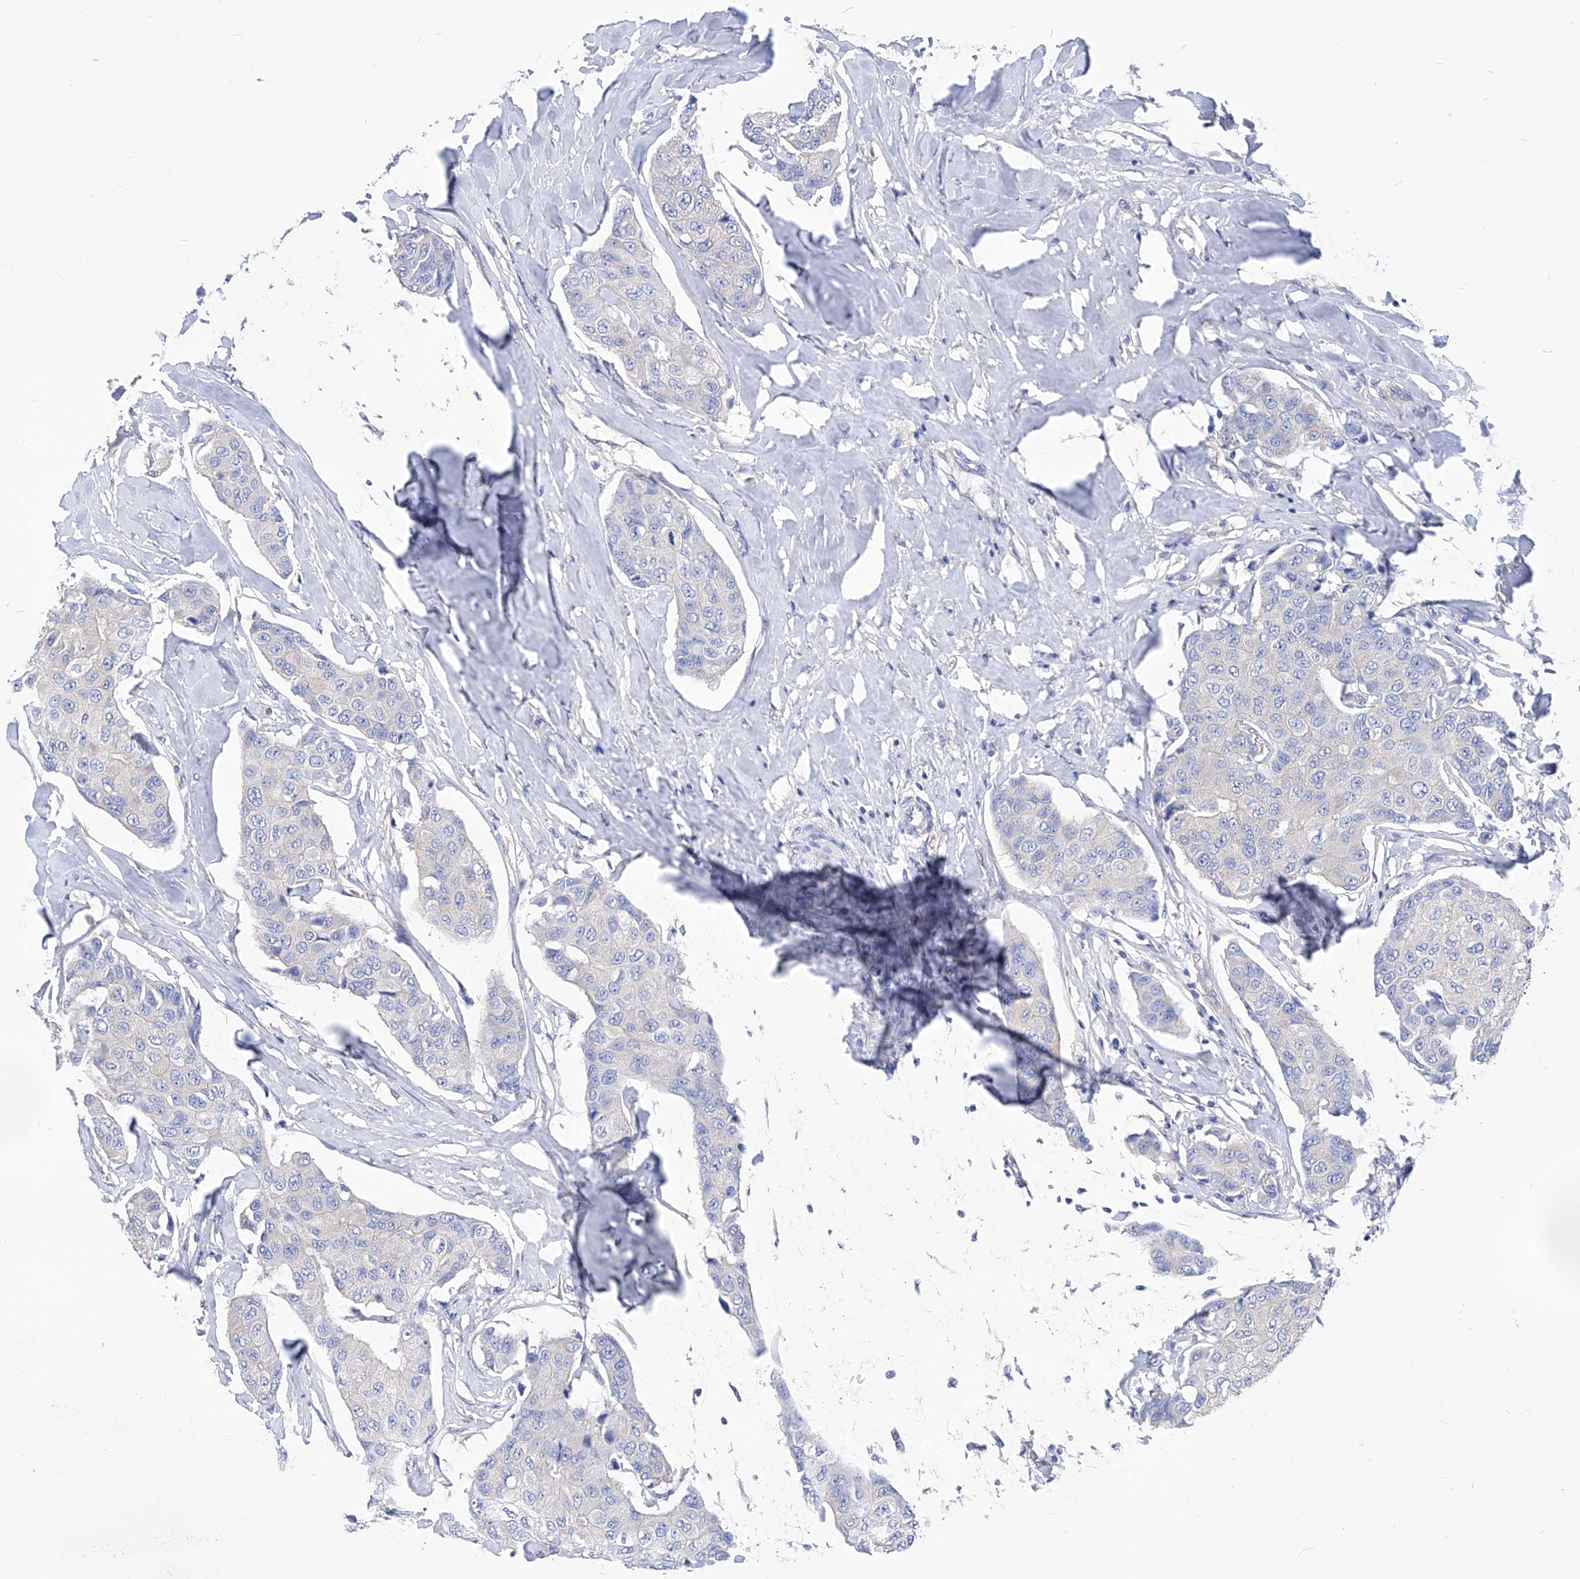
{"staining": {"intensity": "negative", "quantity": "none", "location": "none"}, "tissue": "breast cancer", "cell_type": "Tumor cells", "image_type": "cancer", "snomed": [{"axis": "morphology", "description": "Duct carcinoma"}, {"axis": "topography", "description": "Breast"}], "caption": "The image shows no staining of tumor cells in intraductal carcinoma (breast). The staining is performed using DAB brown chromogen with nuclei counter-stained in using hematoxylin.", "gene": "XPNPEP1", "patient": {"sex": "female", "age": 80}}